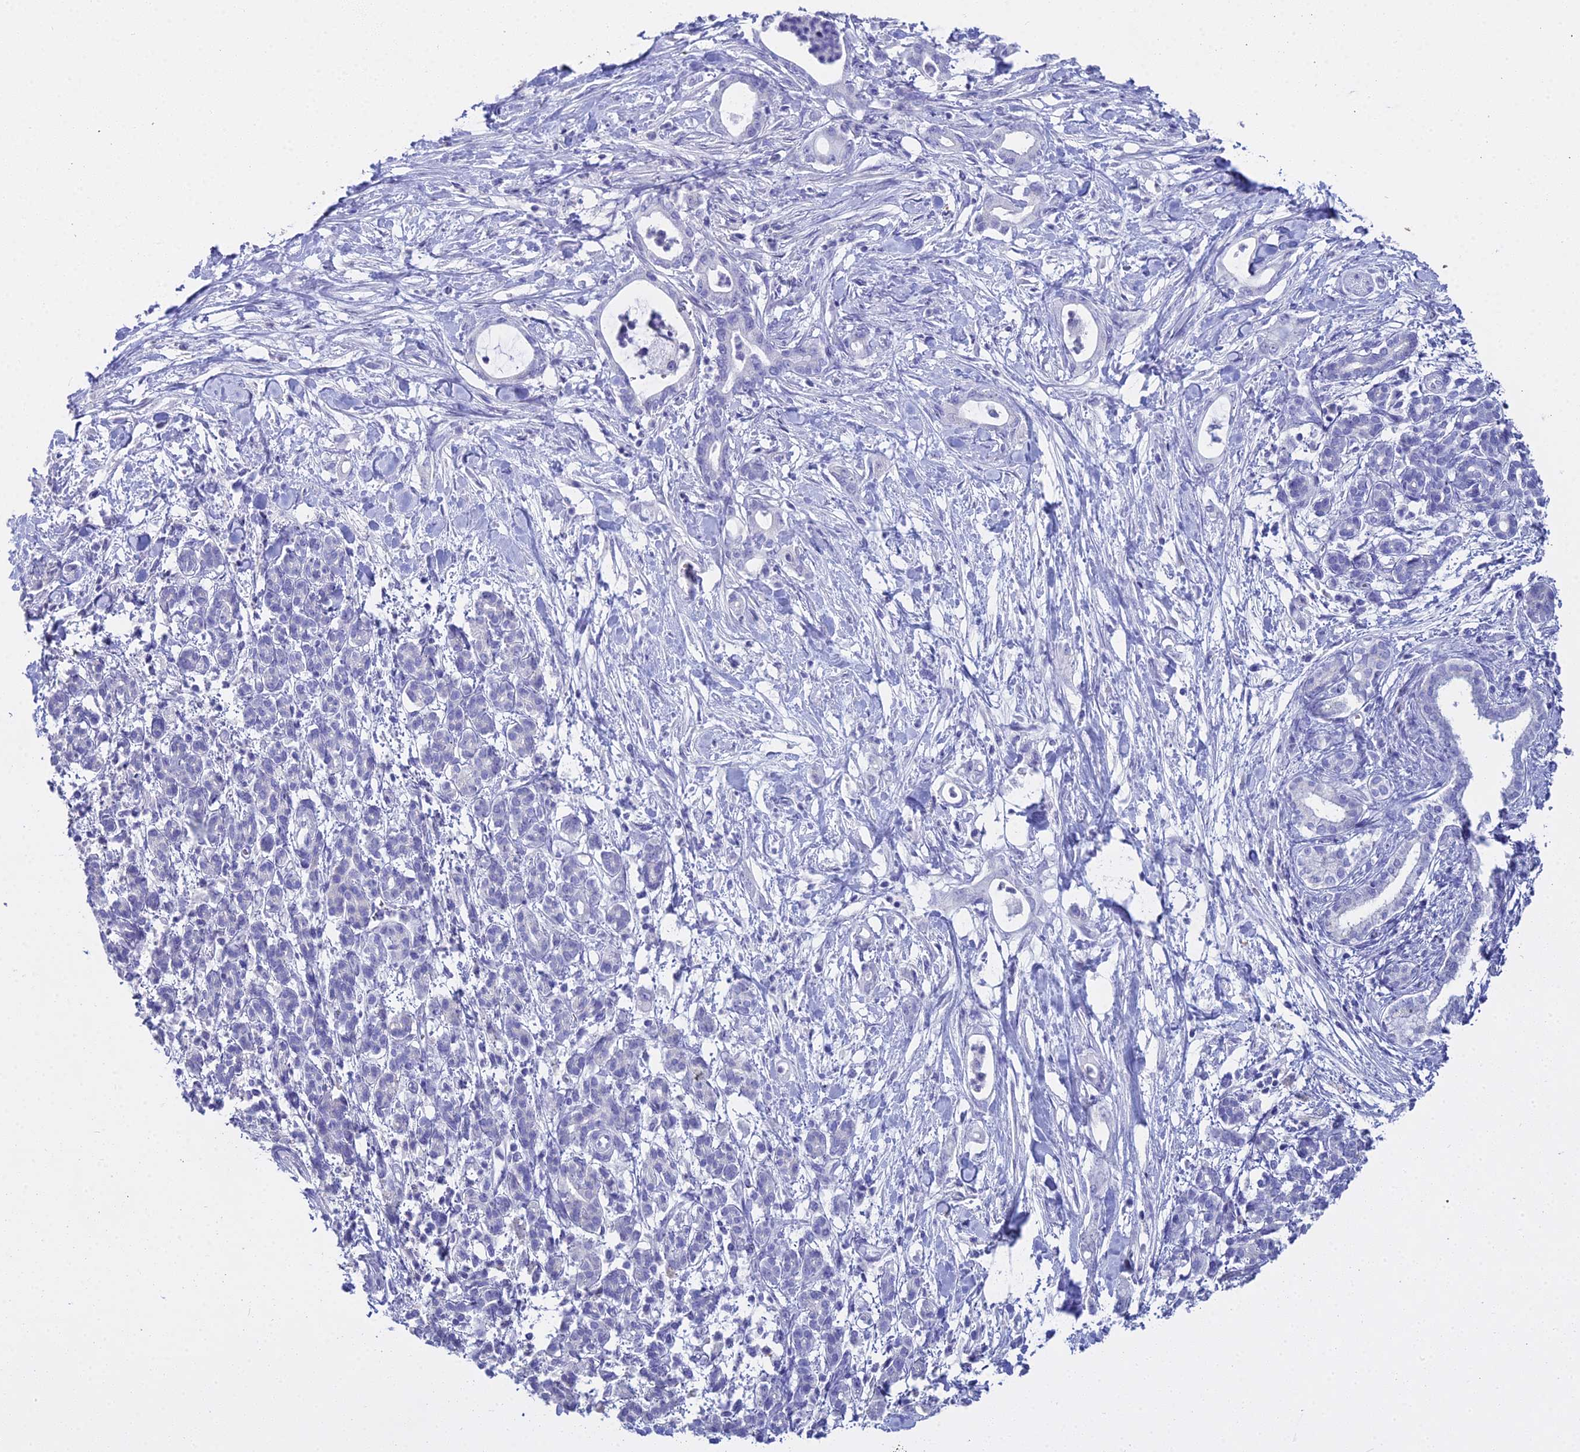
{"staining": {"intensity": "negative", "quantity": "none", "location": "none"}, "tissue": "pancreatic cancer", "cell_type": "Tumor cells", "image_type": "cancer", "snomed": [{"axis": "morphology", "description": "Adenocarcinoma, NOS"}, {"axis": "topography", "description": "Pancreas"}], "caption": "Tumor cells are negative for brown protein staining in pancreatic cancer.", "gene": "S100A7", "patient": {"sex": "female", "age": 55}}